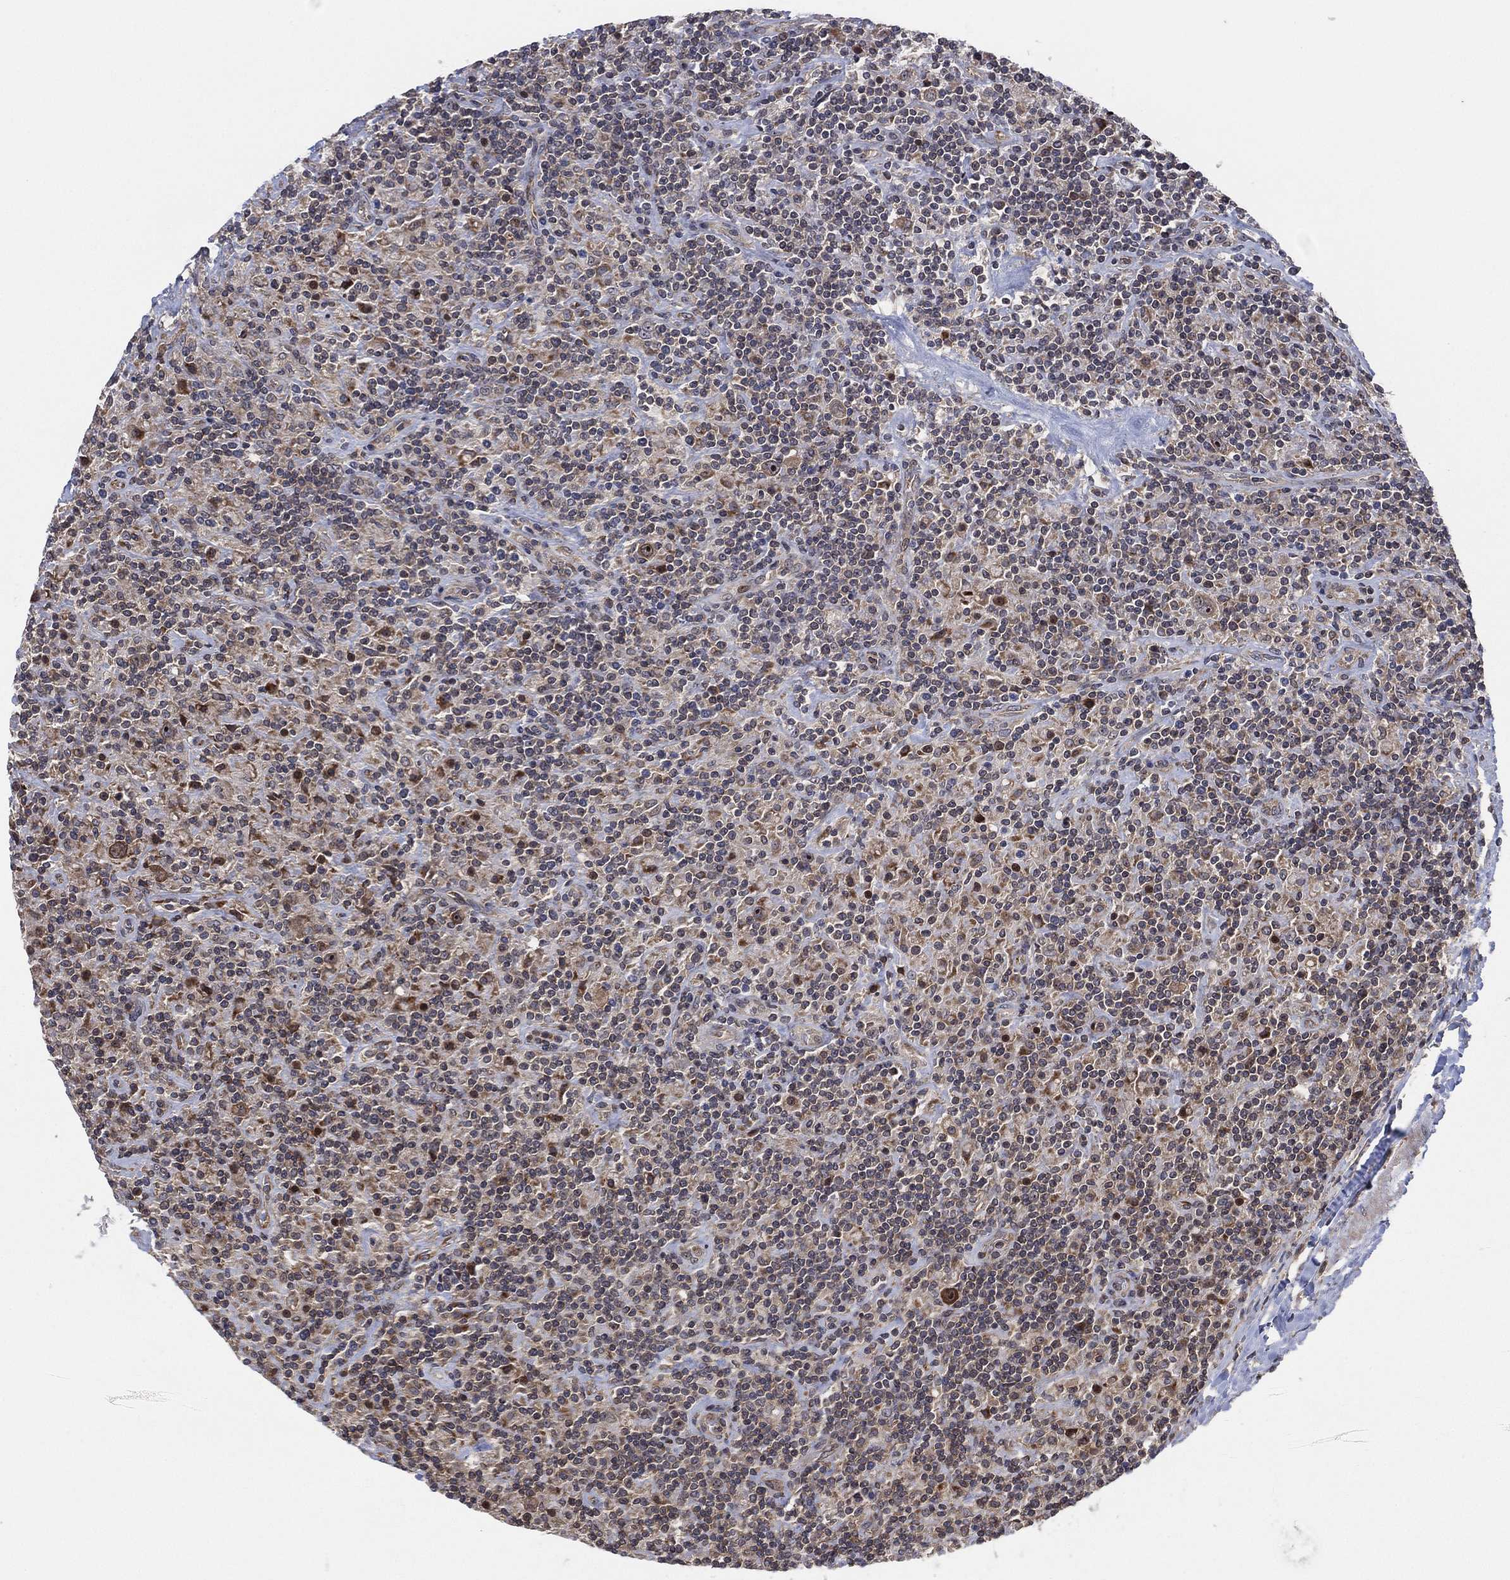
{"staining": {"intensity": "moderate", "quantity": "<25%", "location": "cytoplasmic/membranous"}, "tissue": "lymphoma", "cell_type": "Tumor cells", "image_type": "cancer", "snomed": [{"axis": "morphology", "description": "Hodgkin's disease, NOS"}, {"axis": "topography", "description": "Lymph node"}], "caption": "A brown stain shows moderate cytoplasmic/membranous expression of a protein in Hodgkin's disease tumor cells. (IHC, brightfield microscopy, high magnification).", "gene": "TMCO1", "patient": {"sex": "male", "age": 70}}